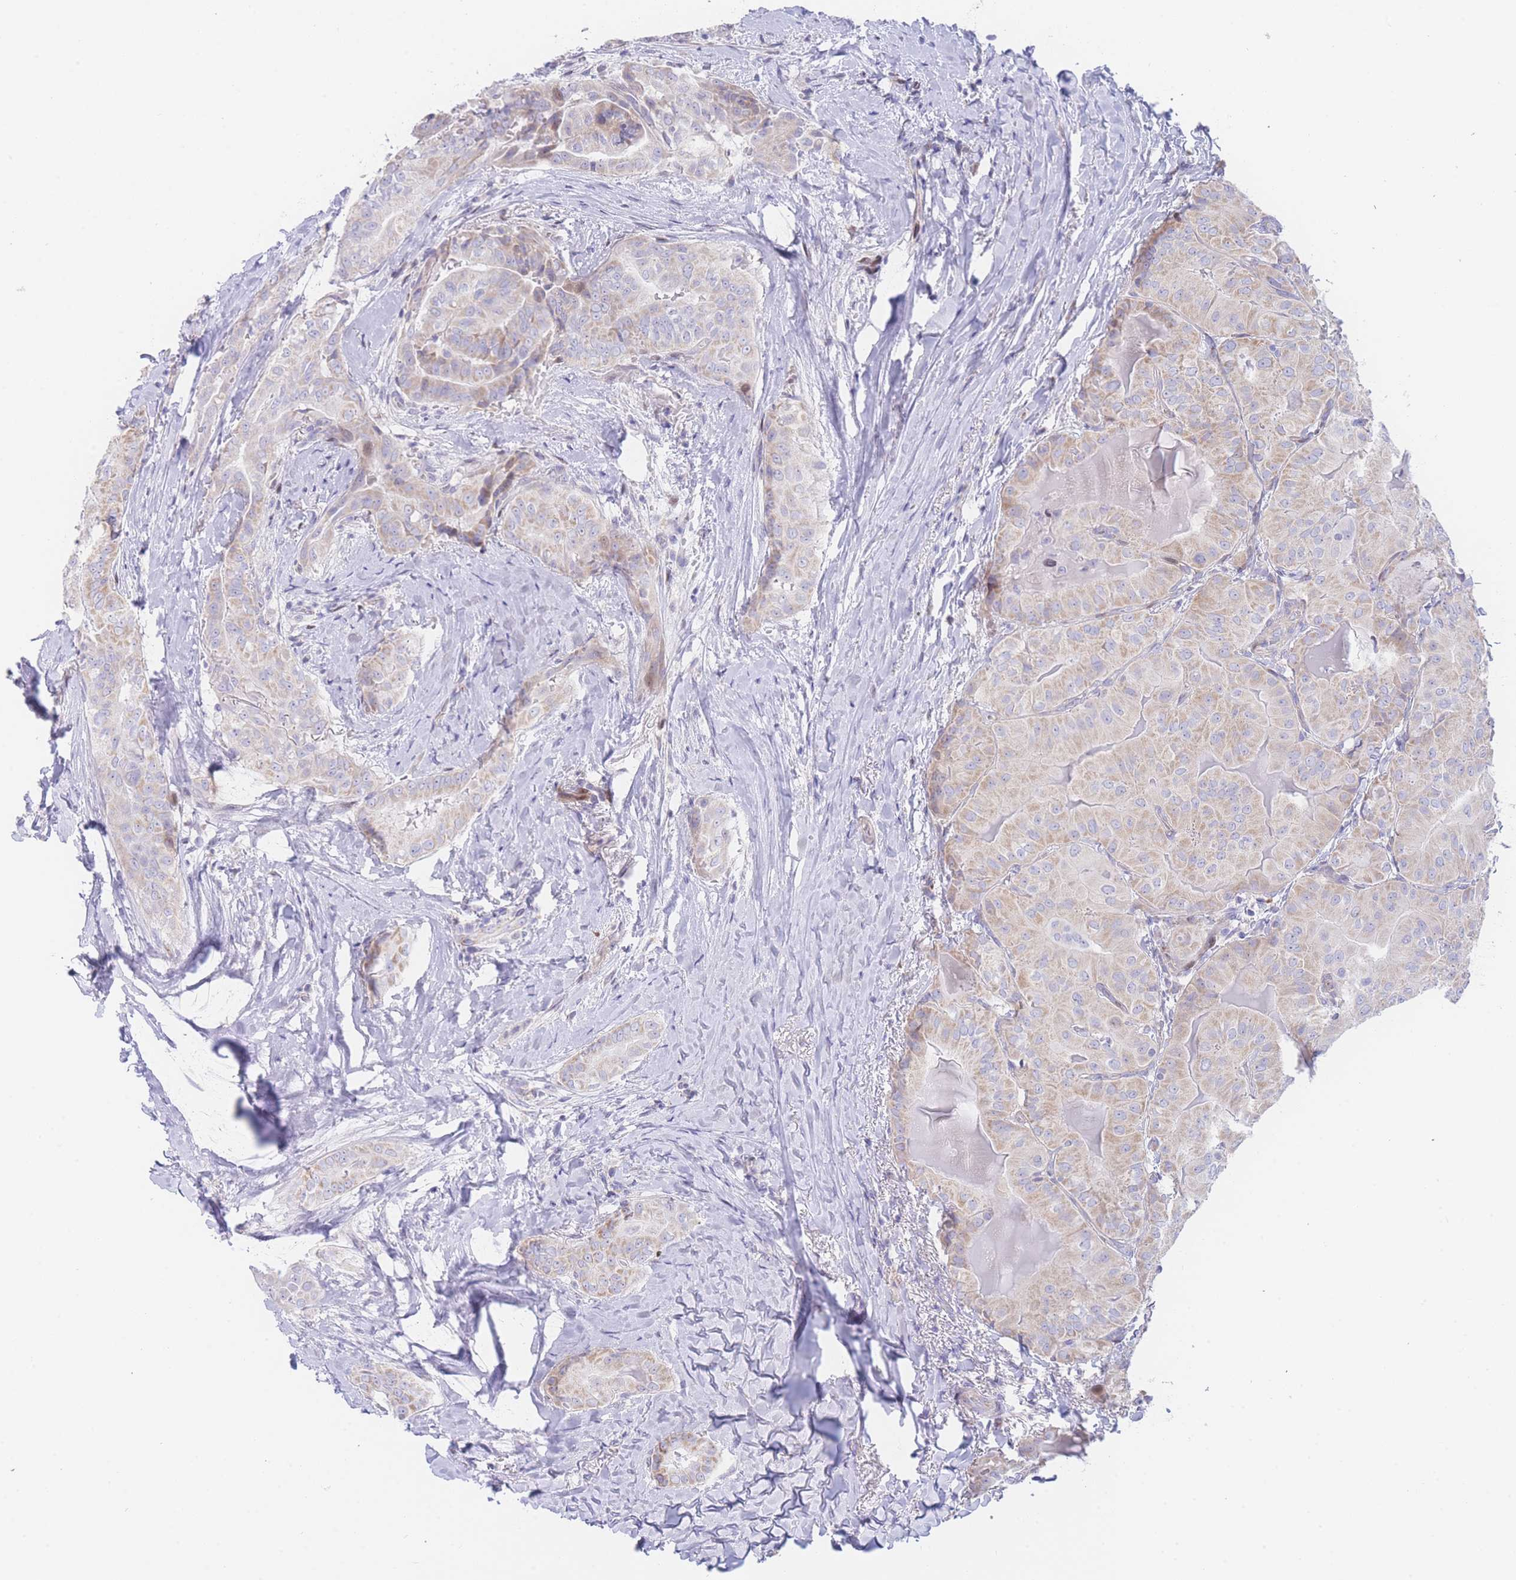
{"staining": {"intensity": "weak", "quantity": "25%-75%", "location": "cytoplasmic/membranous"}, "tissue": "thyroid cancer", "cell_type": "Tumor cells", "image_type": "cancer", "snomed": [{"axis": "morphology", "description": "Papillary adenocarcinoma, NOS"}, {"axis": "topography", "description": "Thyroid gland"}], "caption": "This histopathology image shows immunohistochemistry staining of thyroid cancer (papillary adenocarcinoma), with low weak cytoplasmic/membranous staining in about 25%-75% of tumor cells.", "gene": "GPAM", "patient": {"sex": "female", "age": 68}}